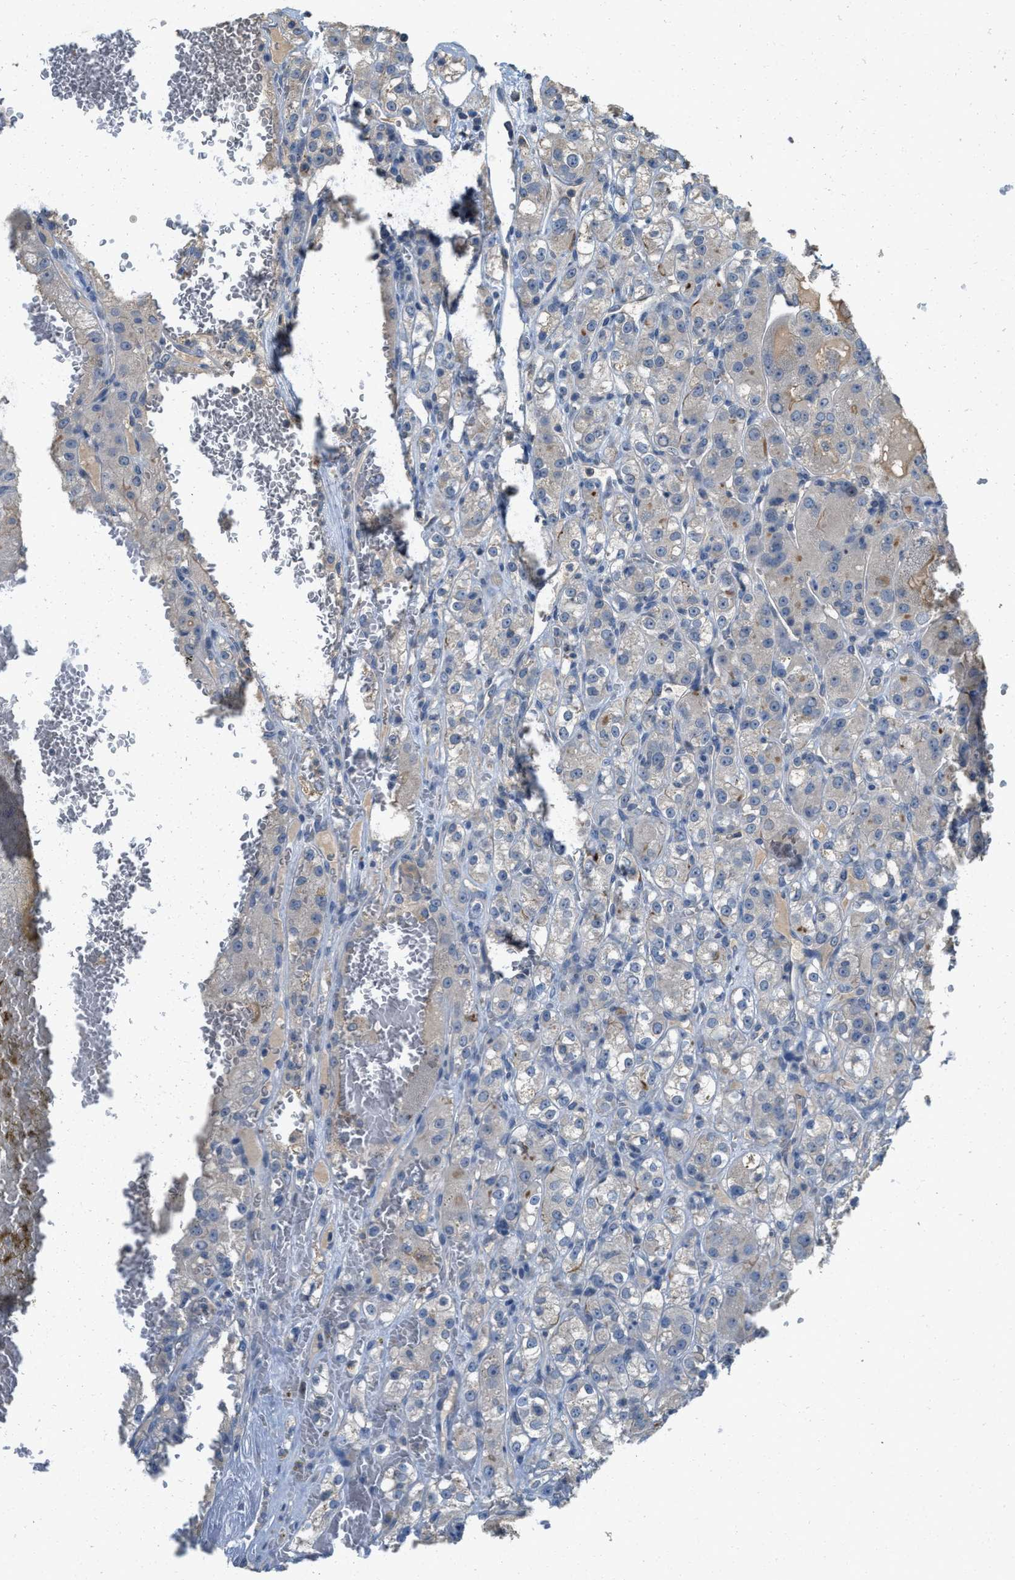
{"staining": {"intensity": "weak", "quantity": "<25%", "location": "cytoplasmic/membranous"}, "tissue": "renal cancer", "cell_type": "Tumor cells", "image_type": "cancer", "snomed": [{"axis": "morphology", "description": "Normal tissue, NOS"}, {"axis": "morphology", "description": "Adenocarcinoma, NOS"}, {"axis": "topography", "description": "Kidney"}], "caption": "Human renal adenocarcinoma stained for a protein using immunohistochemistry shows no staining in tumor cells.", "gene": "MIS18A", "patient": {"sex": "male", "age": 61}}